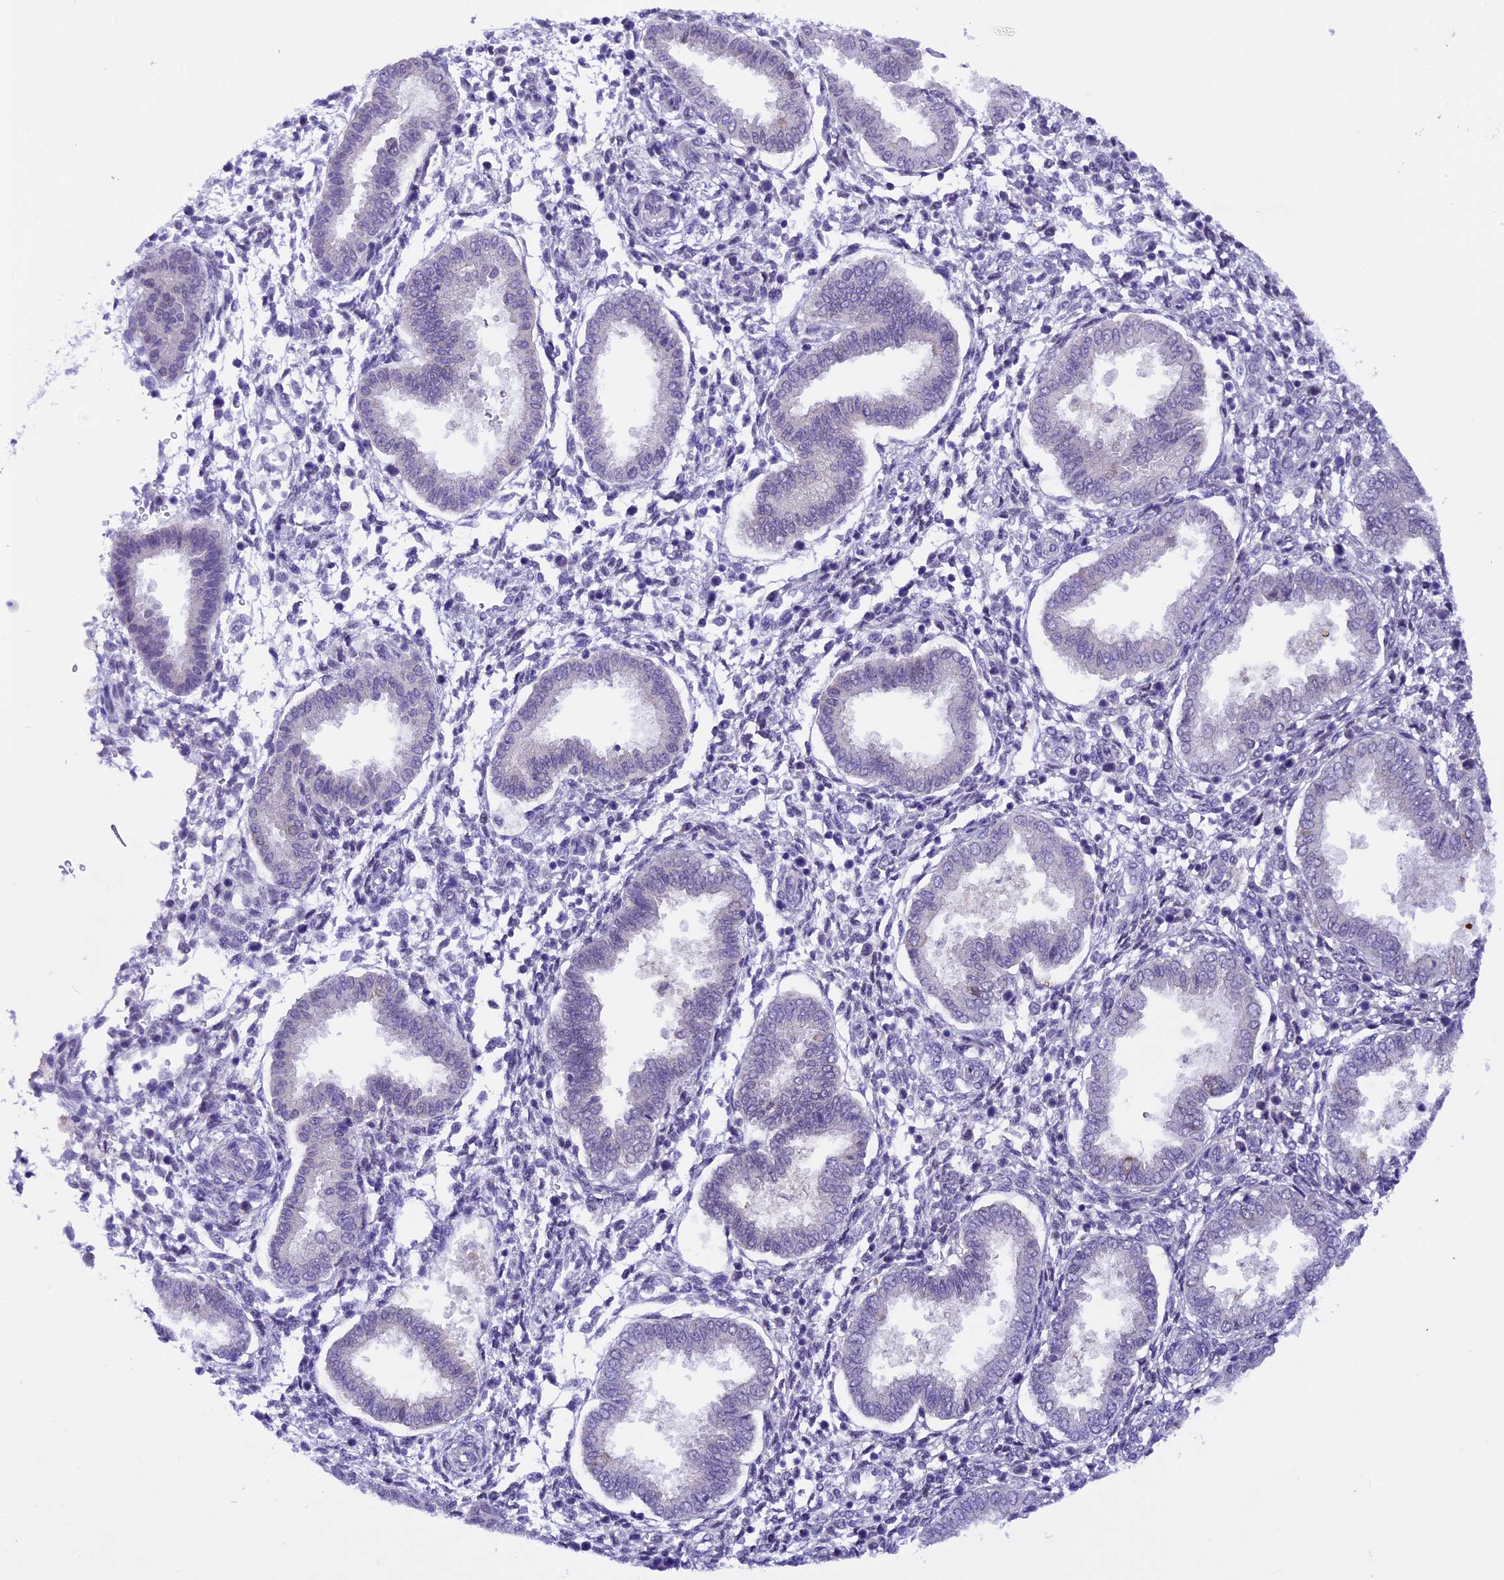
{"staining": {"intensity": "negative", "quantity": "none", "location": "none"}, "tissue": "endometrium", "cell_type": "Cells in endometrial stroma", "image_type": "normal", "snomed": [{"axis": "morphology", "description": "Normal tissue, NOS"}, {"axis": "topography", "description": "Endometrium"}], "caption": "A histopathology image of endometrium stained for a protein demonstrates no brown staining in cells in endometrial stroma.", "gene": "XKR7", "patient": {"sex": "female", "age": 24}}